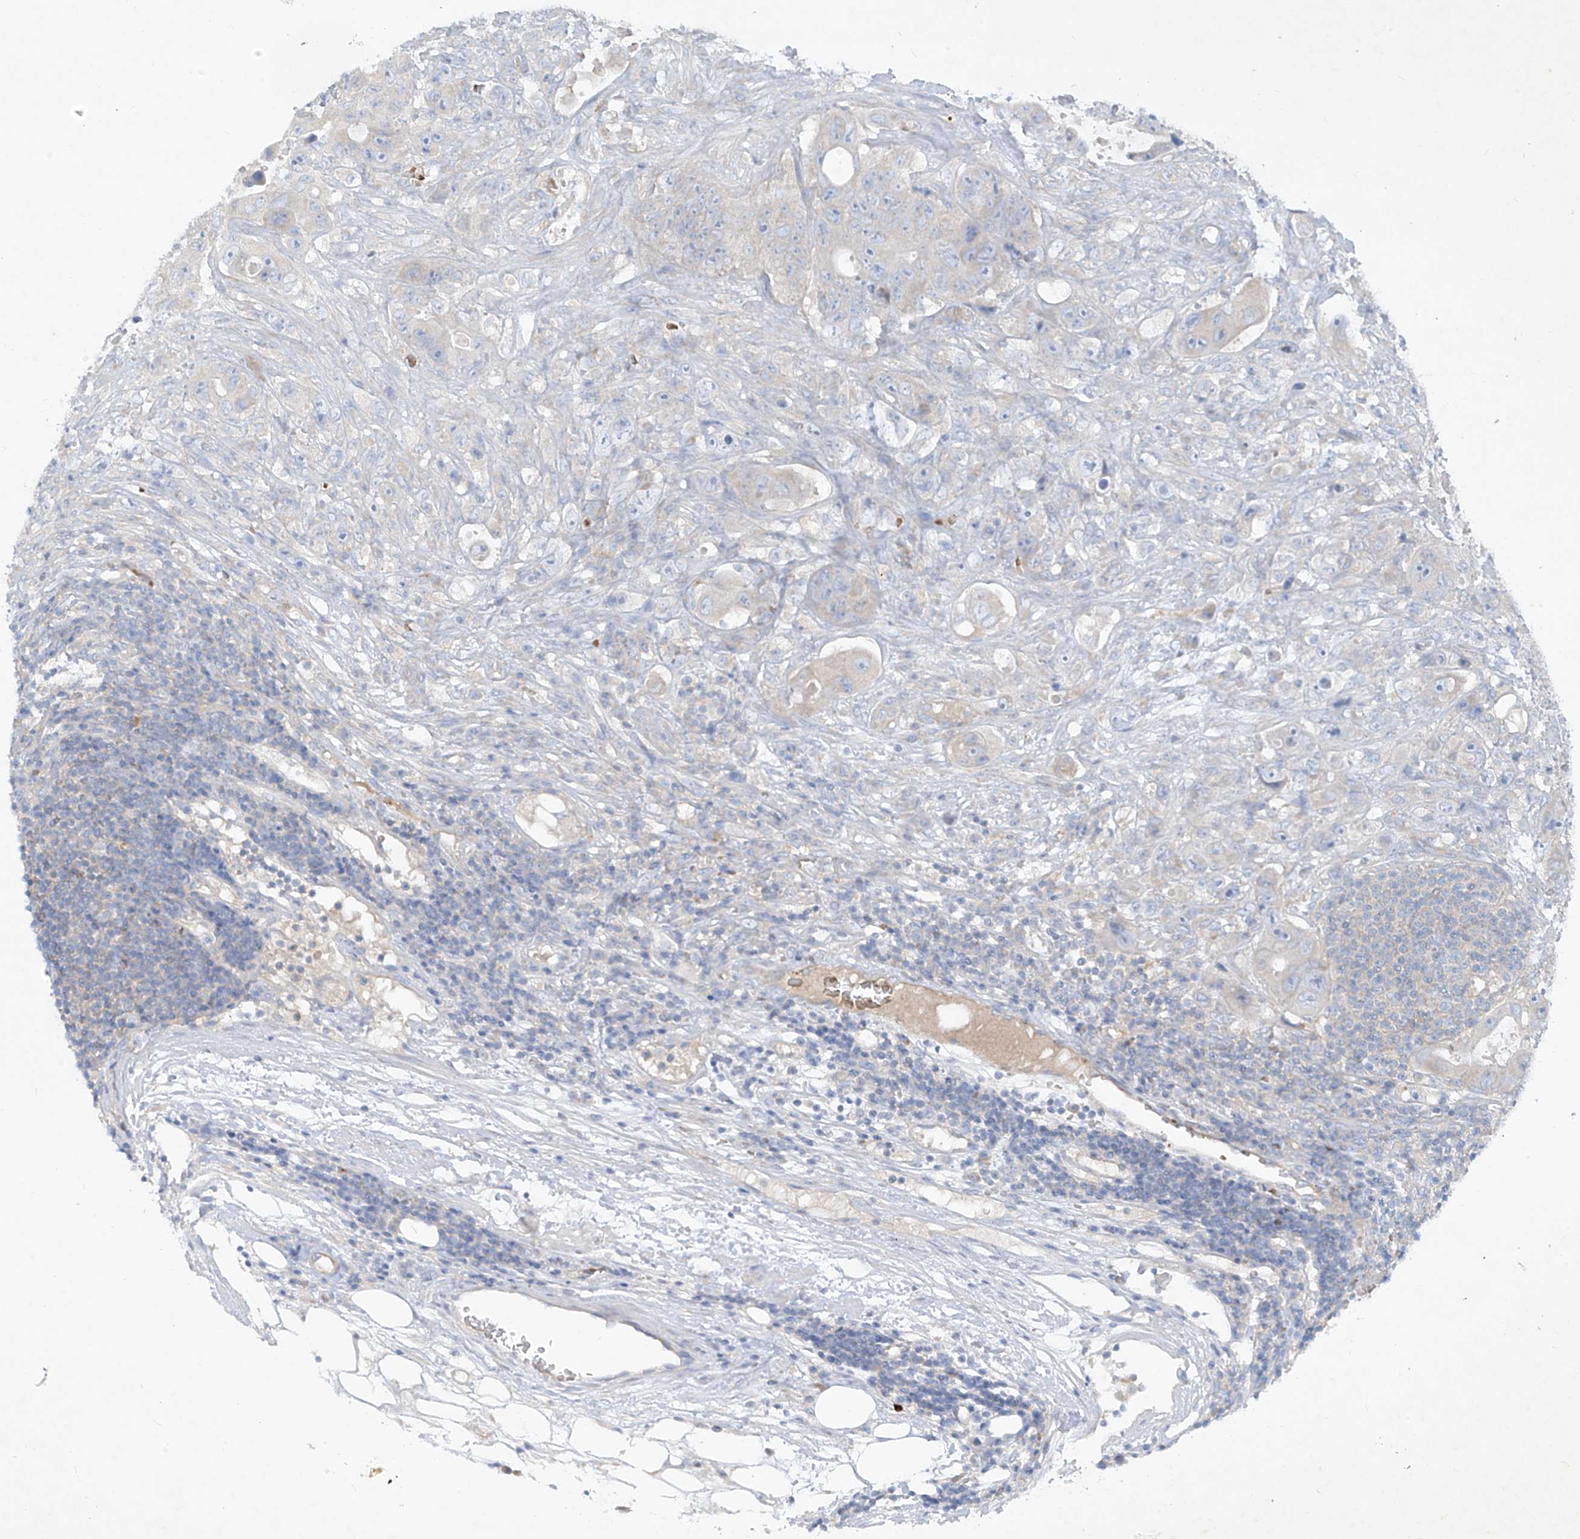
{"staining": {"intensity": "weak", "quantity": "<25%", "location": "cytoplasmic/membranous"}, "tissue": "colorectal cancer", "cell_type": "Tumor cells", "image_type": "cancer", "snomed": [{"axis": "morphology", "description": "Adenocarcinoma, NOS"}, {"axis": "topography", "description": "Colon"}], "caption": "This is an IHC histopathology image of human colorectal cancer (adenocarcinoma). There is no positivity in tumor cells.", "gene": "DGKQ", "patient": {"sex": "female", "age": 46}}